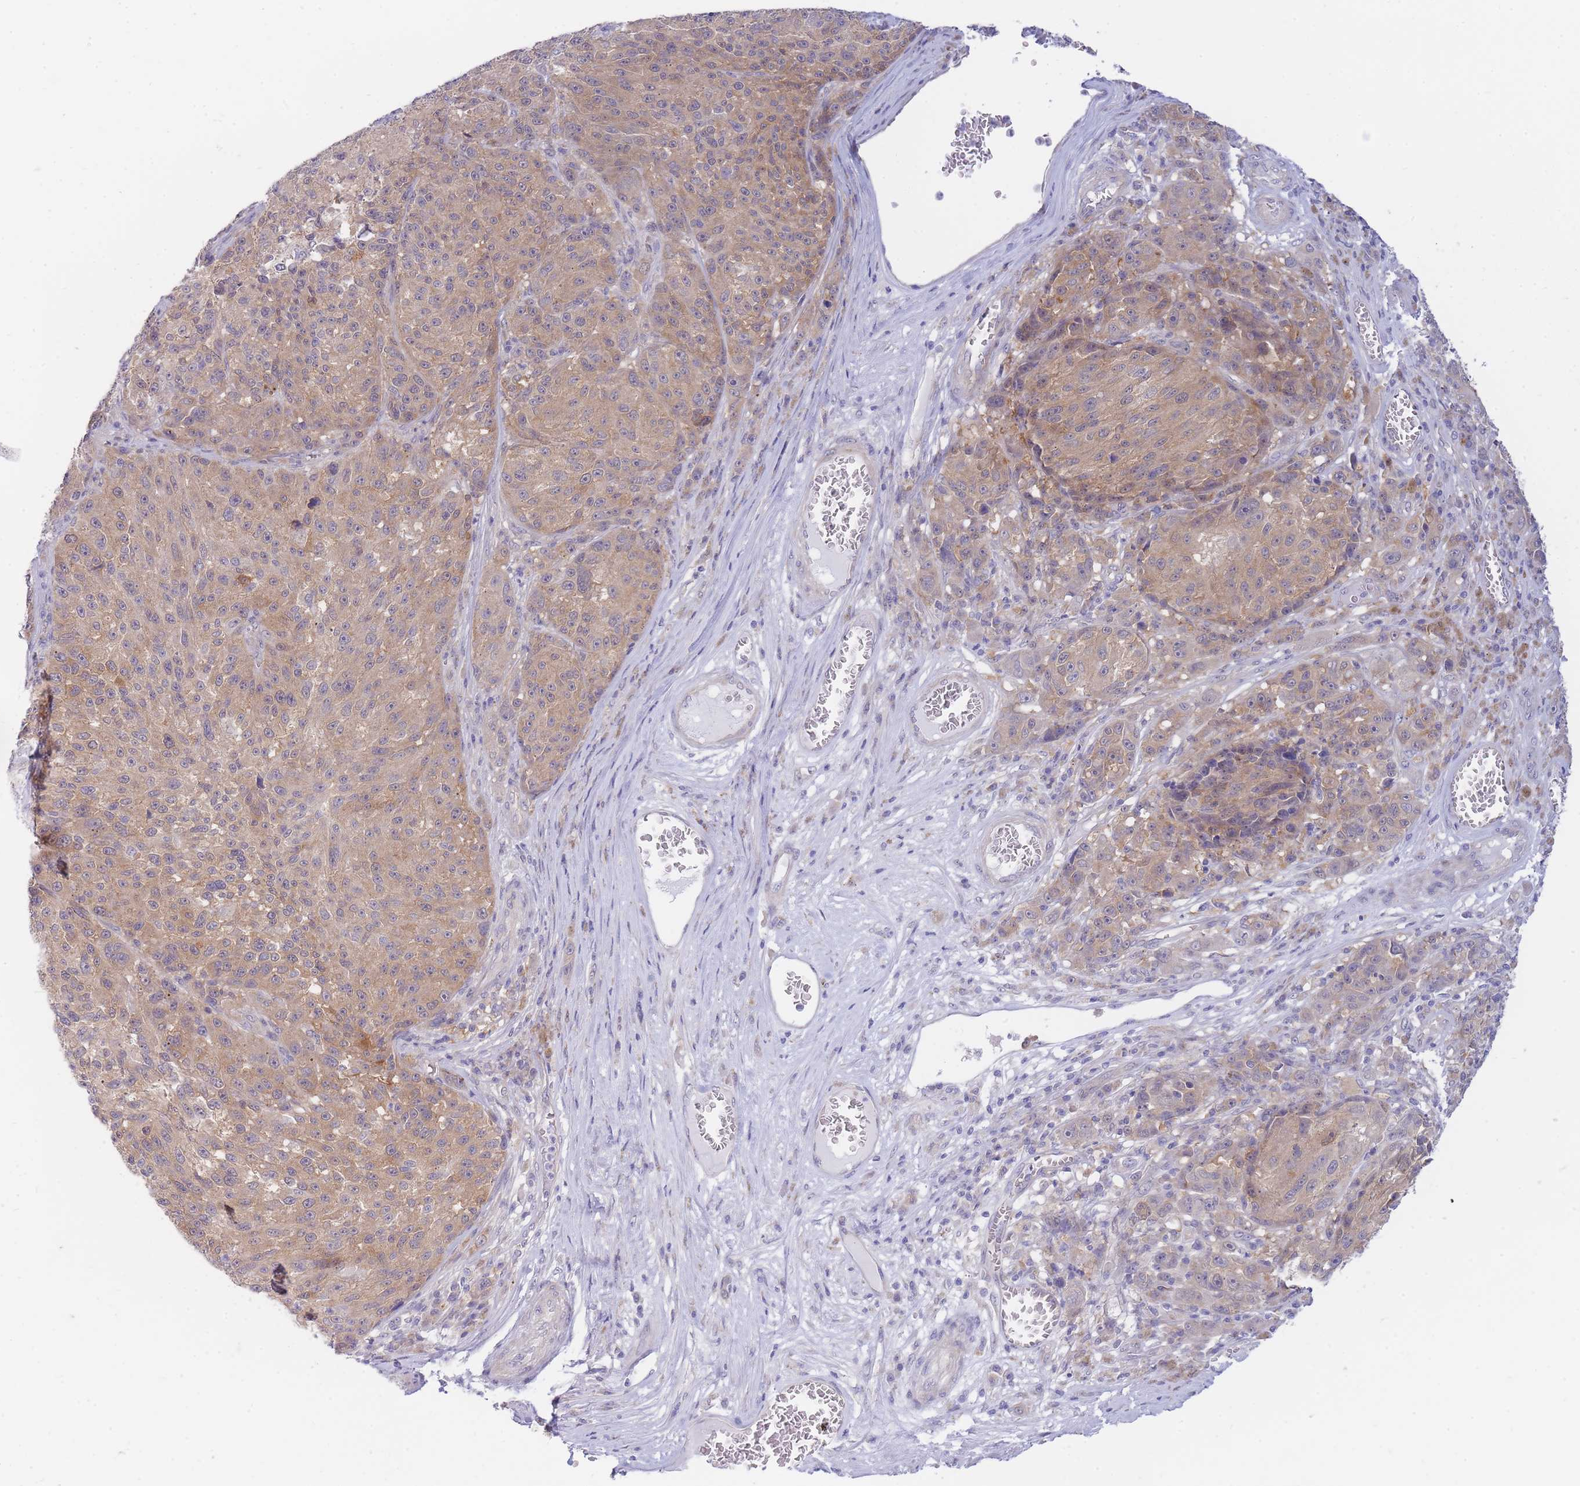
{"staining": {"intensity": "moderate", "quantity": ">75%", "location": "cytoplasmic/membranous"}, "tissue": "melanoma", "cell_type": "Tumor cells", "image_type": "cancer", "snomed": [{"axis": "morphology", "description": "Malignant melanoma, NOS"}, {"axis": "topography", "description": "Skin"}], "caption": "Moderate cytoplasmic/membranous staining for a protein is present in about >75% of tumor cells of melanoma using IHC.", "gene": "SUGT1", "patient": {"sex": "male", "age": 53}}